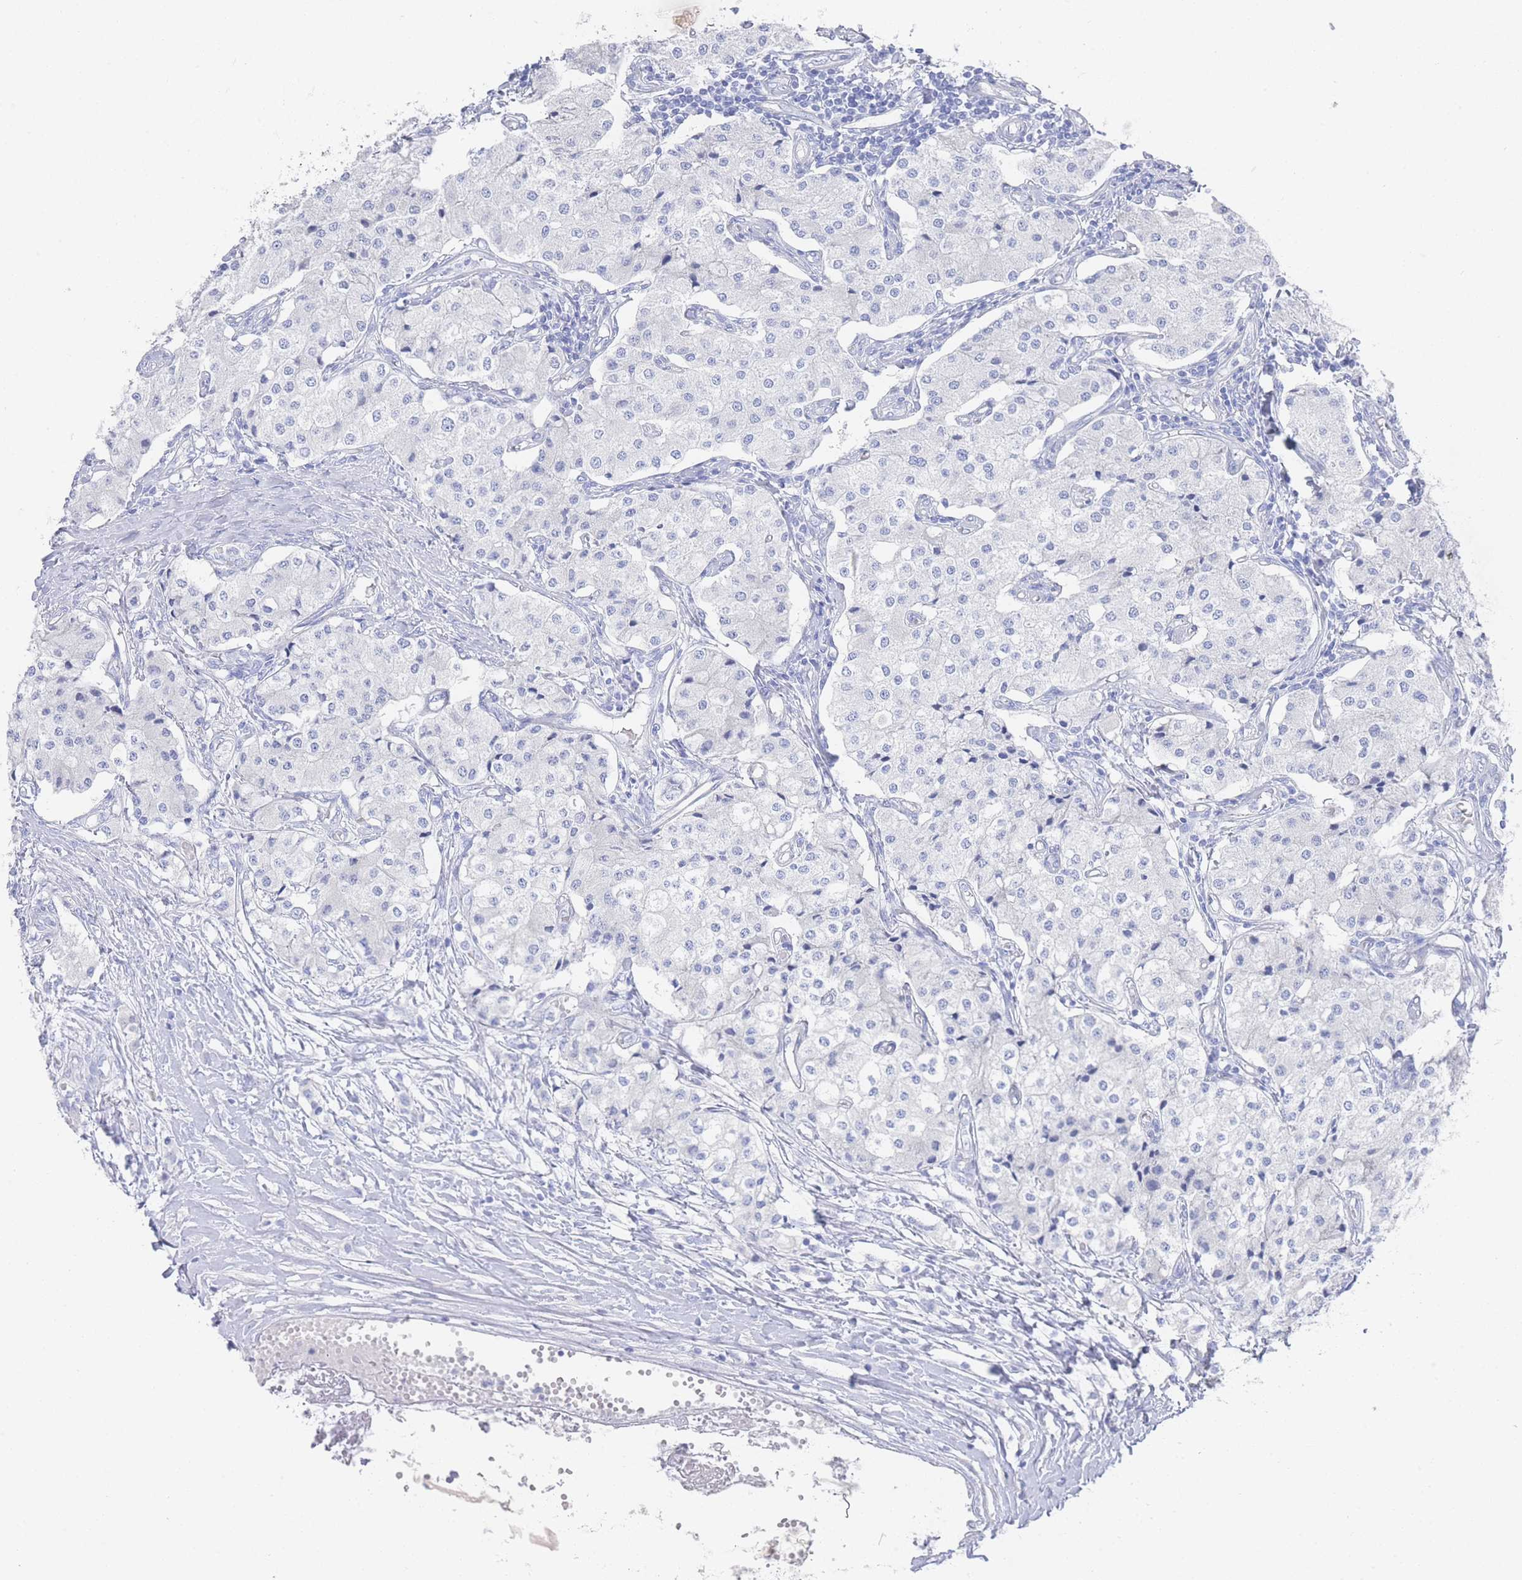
{"staining": {"intensity": "negative", "quantity": "none", "location": "none"}, "tissue": "carcinoid", "cell_type": "Tumor cells", "image_type": "cancer", "snomed": [{"axis": "morphology", "description": "Carcinoid, malignant, NOS"}, {"axis": "topography", "description": "Colon"}], "caption": "Image shows no significant protein positivity in tumor cells of carcinoid (malignant).", "gene": "LRRC37A", "patient": {"sex": "female", "age": 52}}